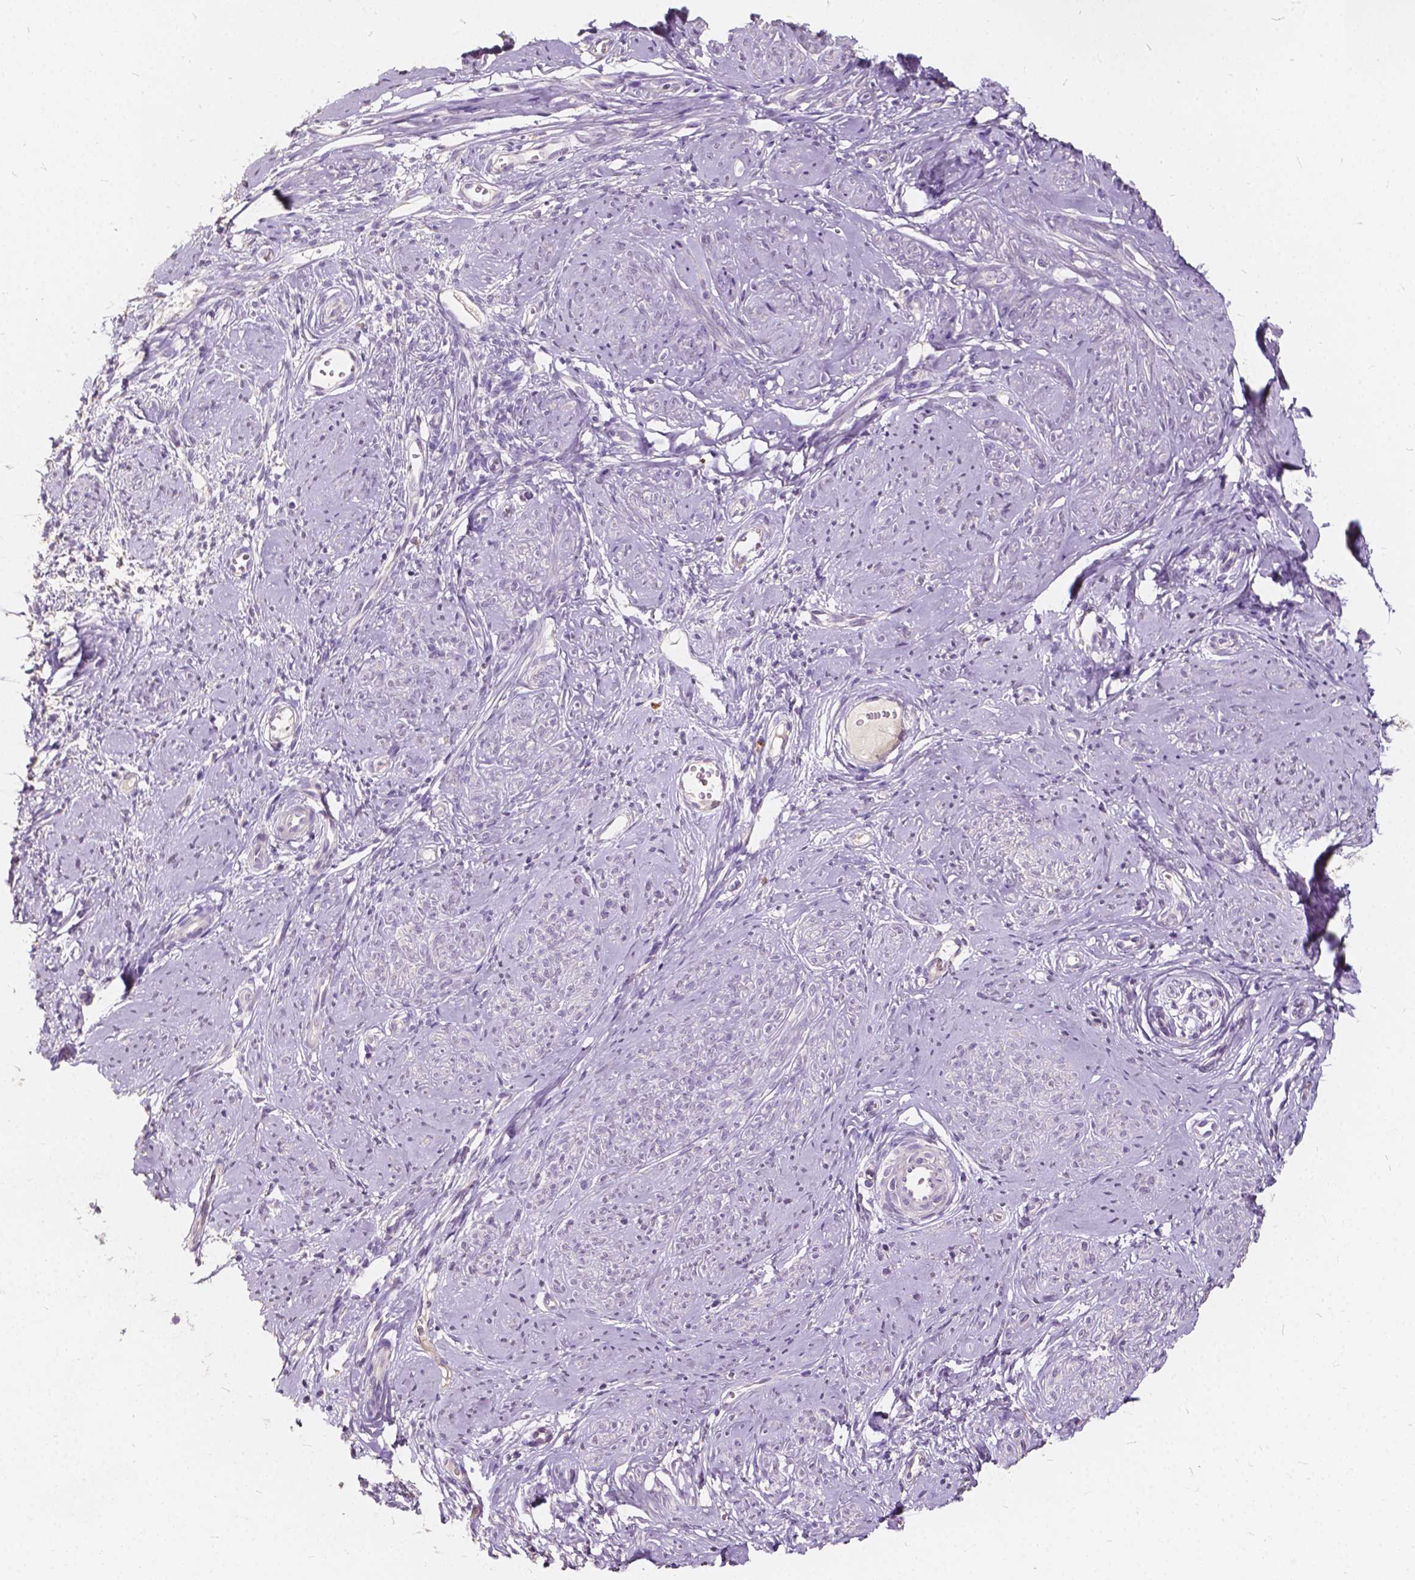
{"staining": {"intensity": "negative", "quantity": "none", "location": "none"}, "tissue": "smooth muscle", "cell_type": "Smooth muscle cells", "image_type": "normal", "snomed": [{"axis": "morphology", "description": "Normal tissue, NOS"}, {"axis": "topography", "description": "Smooth muscle"}], "caption": "IHC histopathology image of benign smooth muscle stained for a protein (brown), which exhibits no expression in smooth muscle cells. (DAB IHC visualized using brightfield microscopy, high magnification).", "gene": "SLC7A8", "patient": {"sex": "female", "age": 48}}